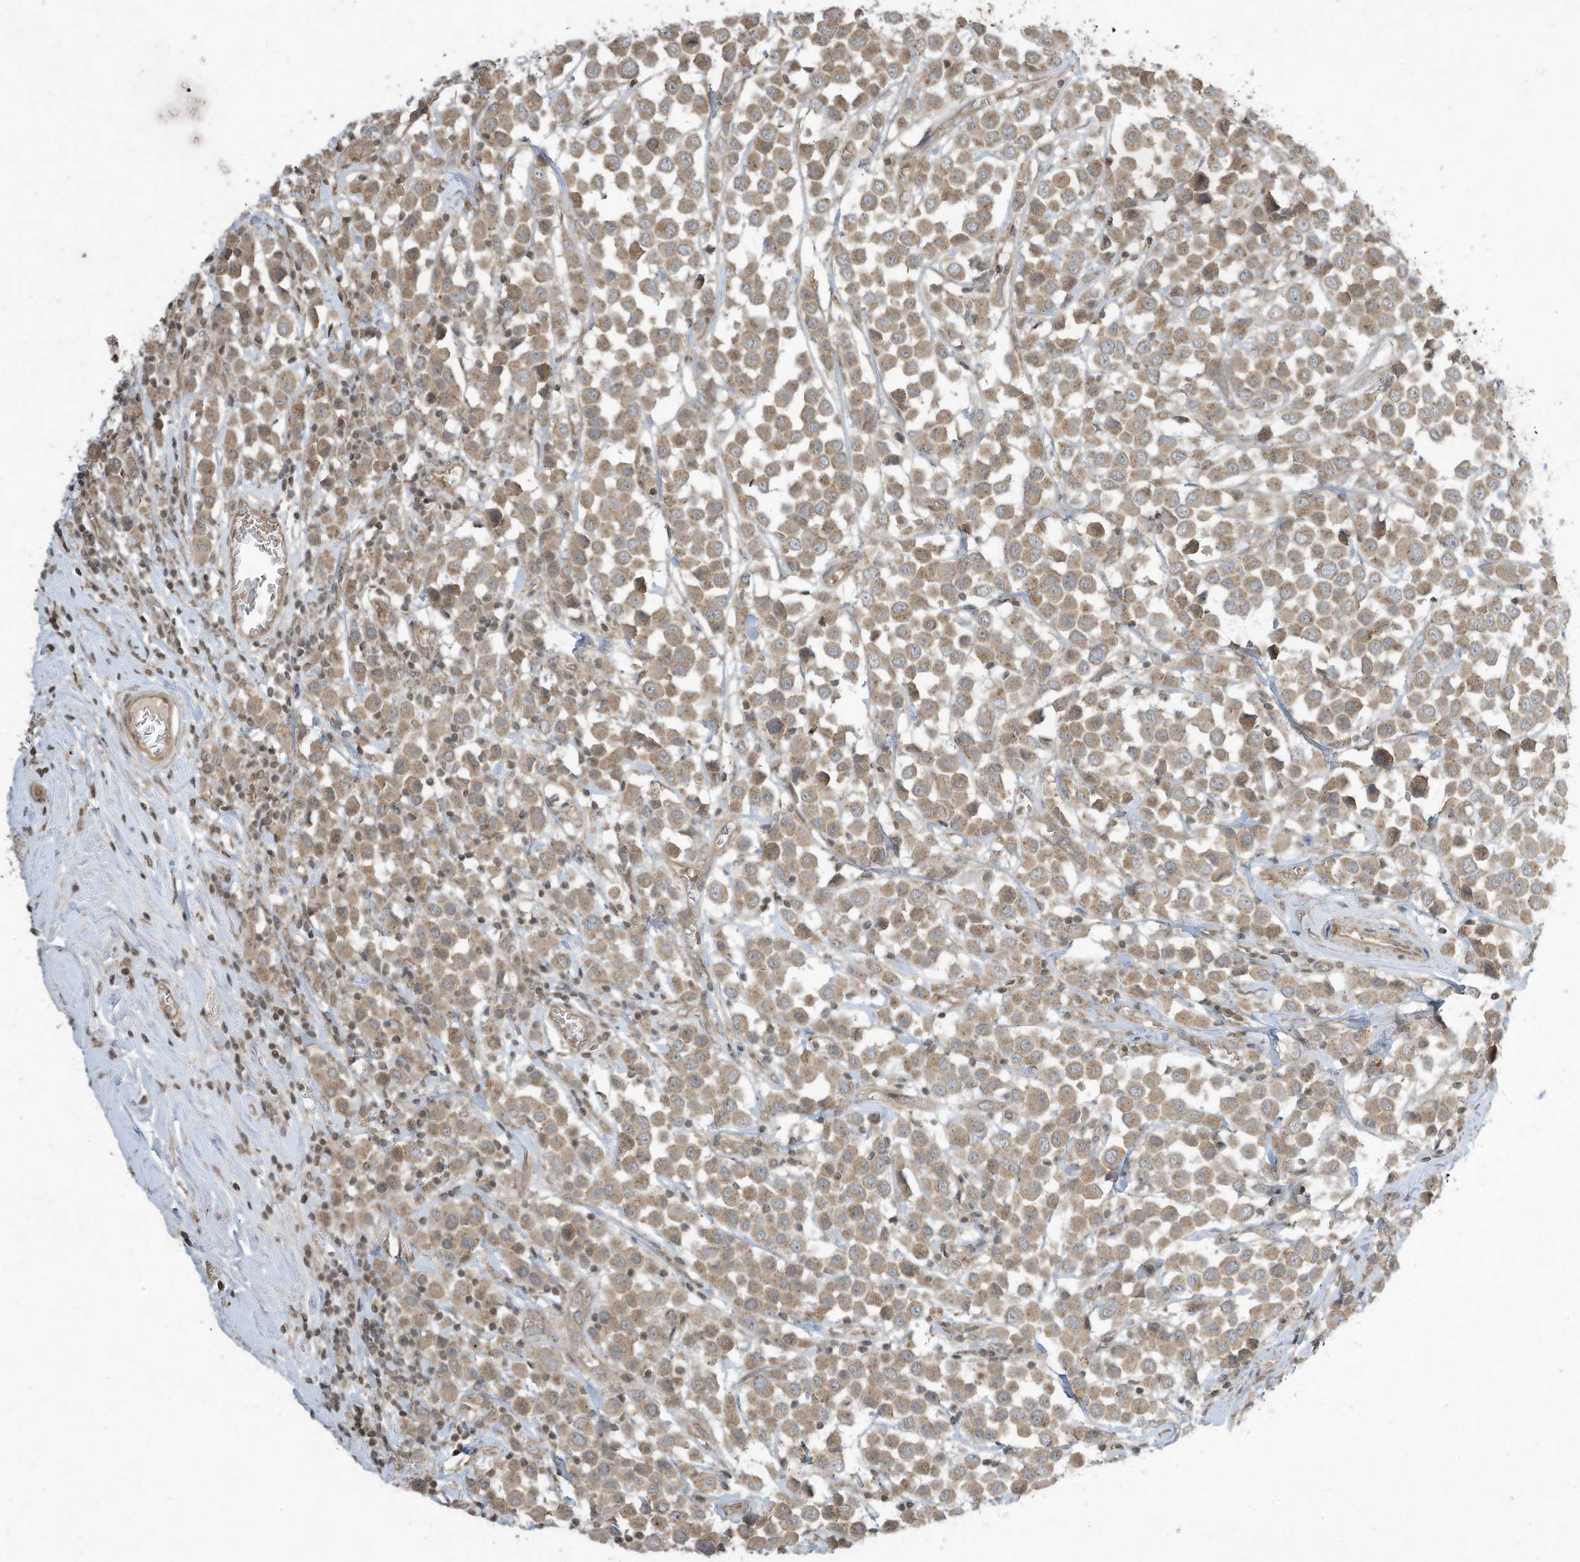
{"staining": {"intensity": "moderate", "quantity": ">75%", "location": "cytoplasmic/membranous"}, "tissue": "breast cancer", "cell_type": "Tumor cells", "image_type": "cancer", "snomed": [{"axis": "morphology", "description": "Duct carcinoma"}, {"axis": "topography", "description": "Breast"}], "caption": "High-power microscopy captured an IHC image of breast intraductal carcinoma, revealing moderate cytoplasmic/membranous expression in about >75% of tumor cells. The protein of interest is shown in brown color, while the nuclei are stained blue.", "gene": "MATN2", "patient": {"sex": "female", "age": 61}}